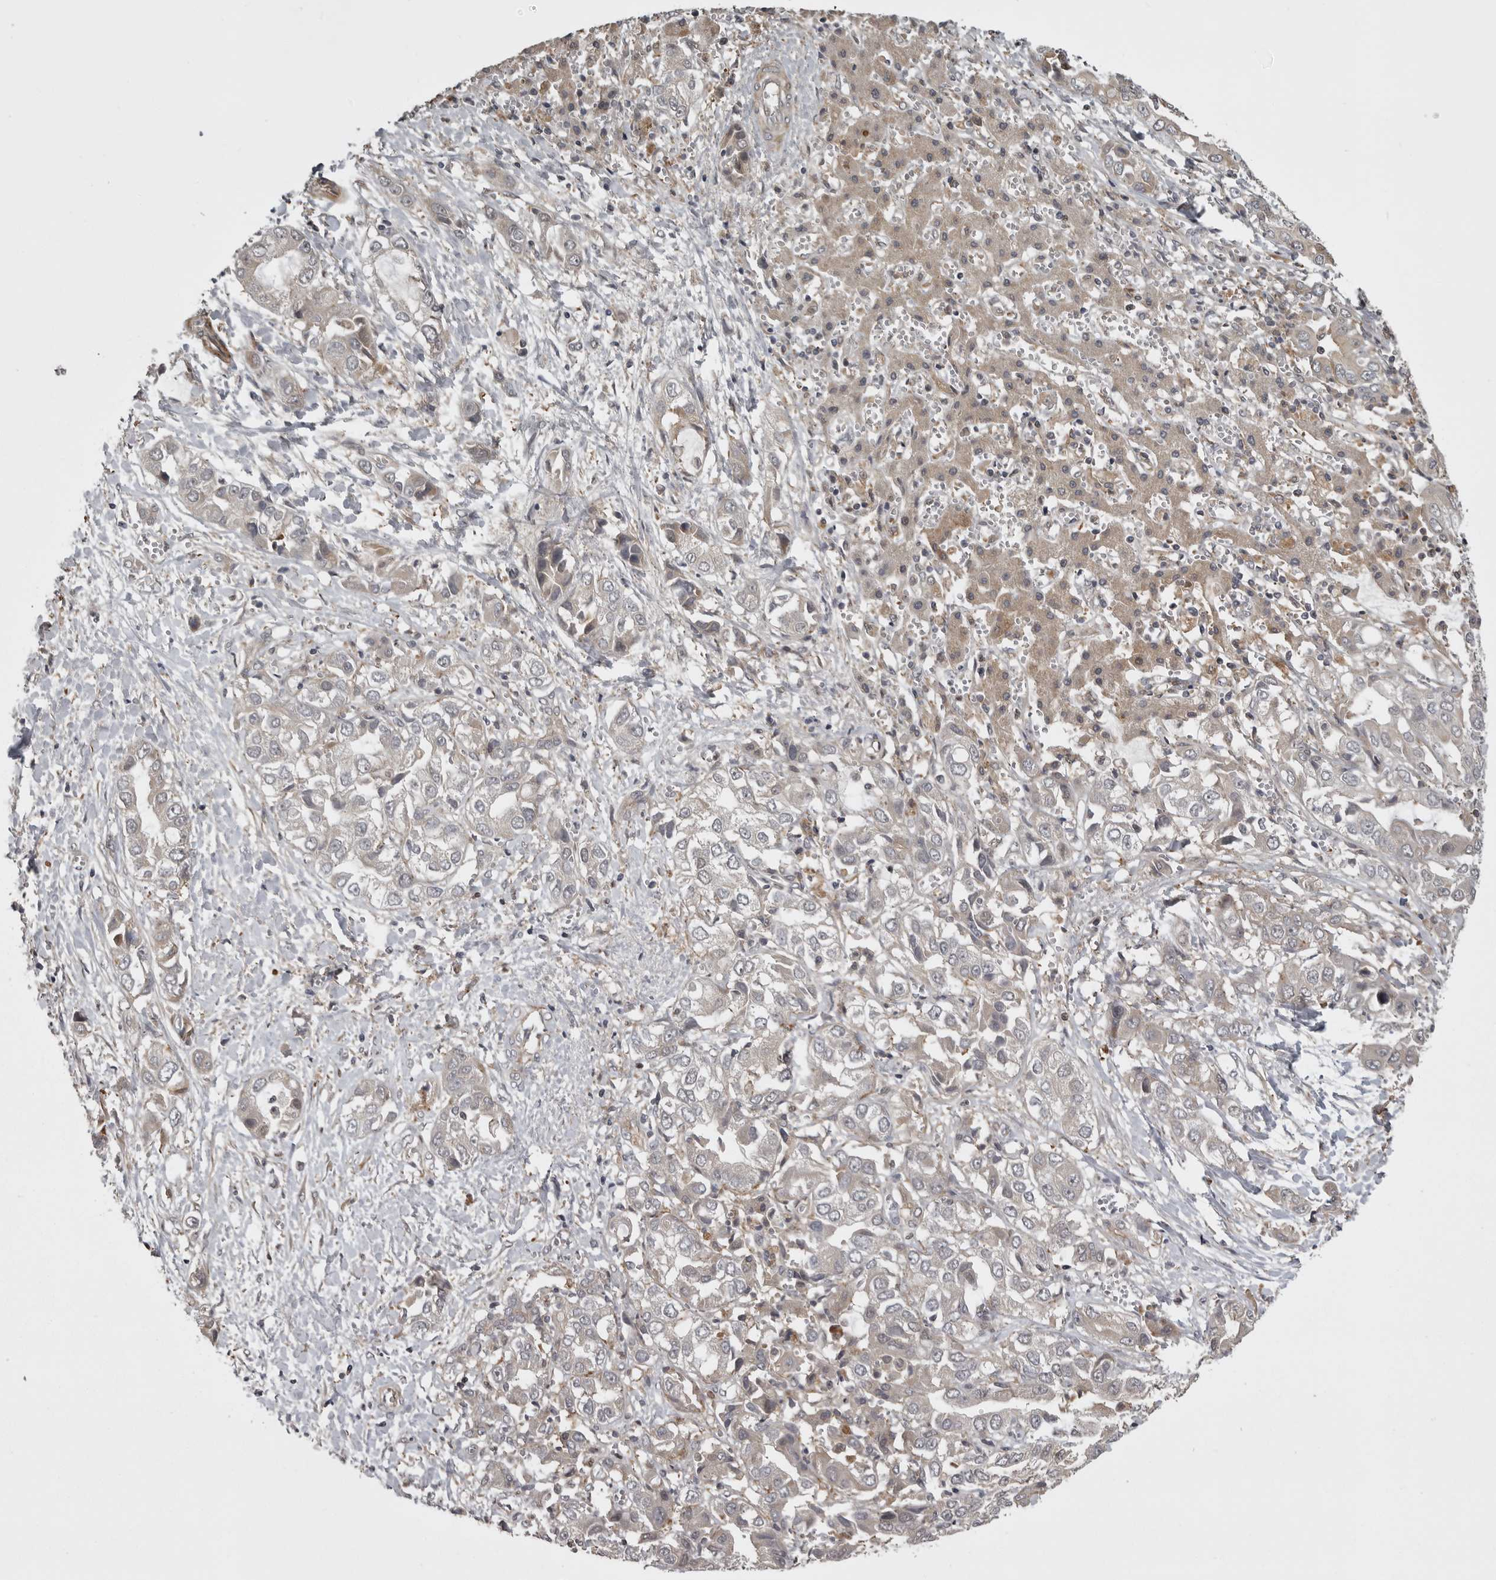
{"staining": {"intensity": "negative", "quantity": "none", "location": "none"}, "tissue": "liver cancer", "cell_type": "Tumor cells", "image_type": "cancer", "snomed": [{"axis": "morphology", "description": "Cholangiocarcinoma"}, {"axis": "topography", "description": "Liver"}], "caption": "Tumor cells show no significant expression in liver cholangiocarcinoma.", "gene": "ZNRF1", "patient": {"sex": "female", "age": 52}}